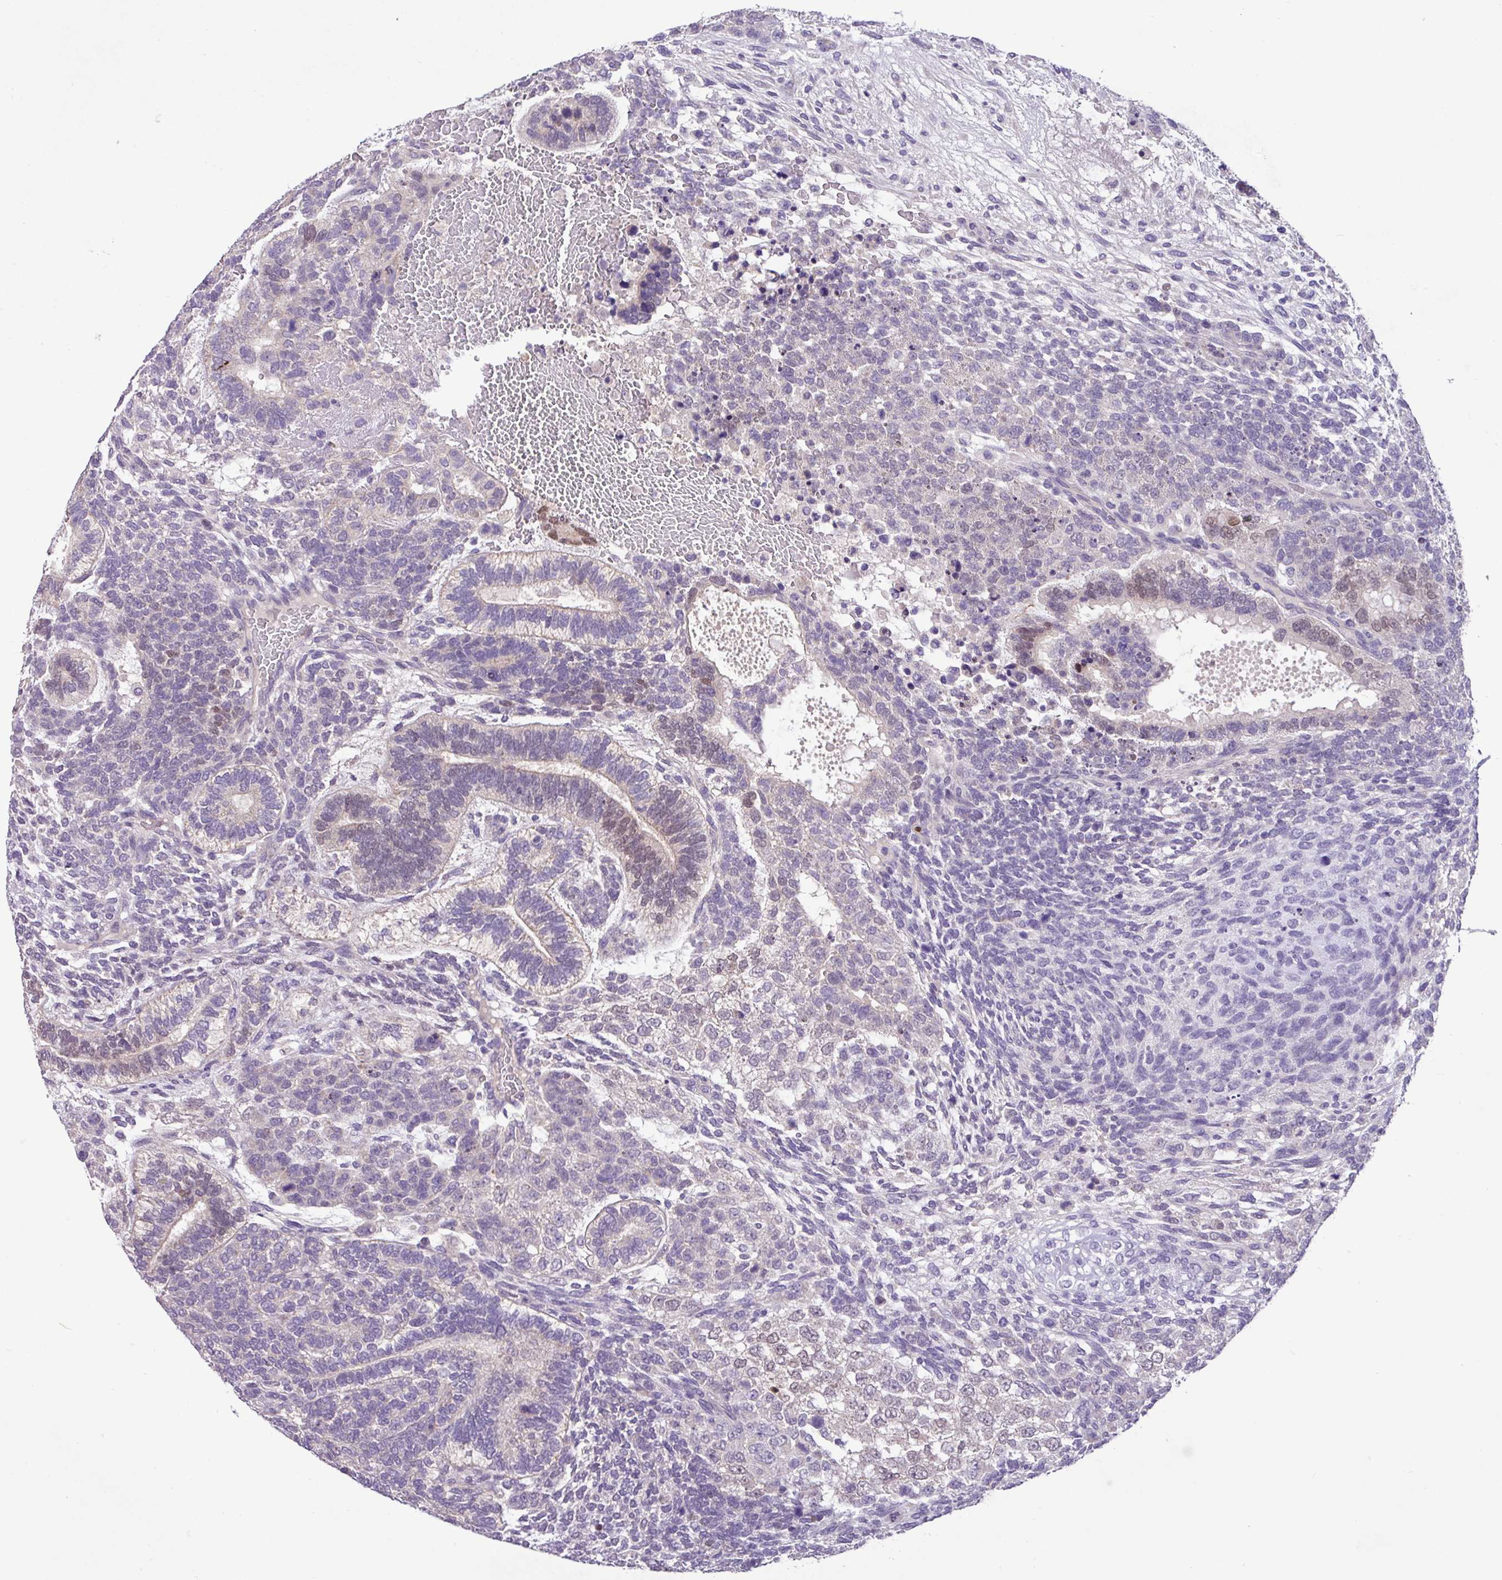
{"staining": {"intensity": "weak", "quantity": "<25%", "location": "nuclear"}, "tissue": "testis cancer", "cell_type": "Tumor cells", "image_type": "cancer", "snomed": [{"axis": "morphology", "description": "Carcinoma, Embryonal, NOS"}, {"axis": "topography", "description": "Testis"}], "caption": "Histopathology image shows no protein positivity in tumor cells of testis cancer tissue. (DAB immunohistochemistry (IHC) visualized using brightfield microscopy, high magnification).", "gene": "PAX8", "patient": {"sex": "male", "age": 23}}